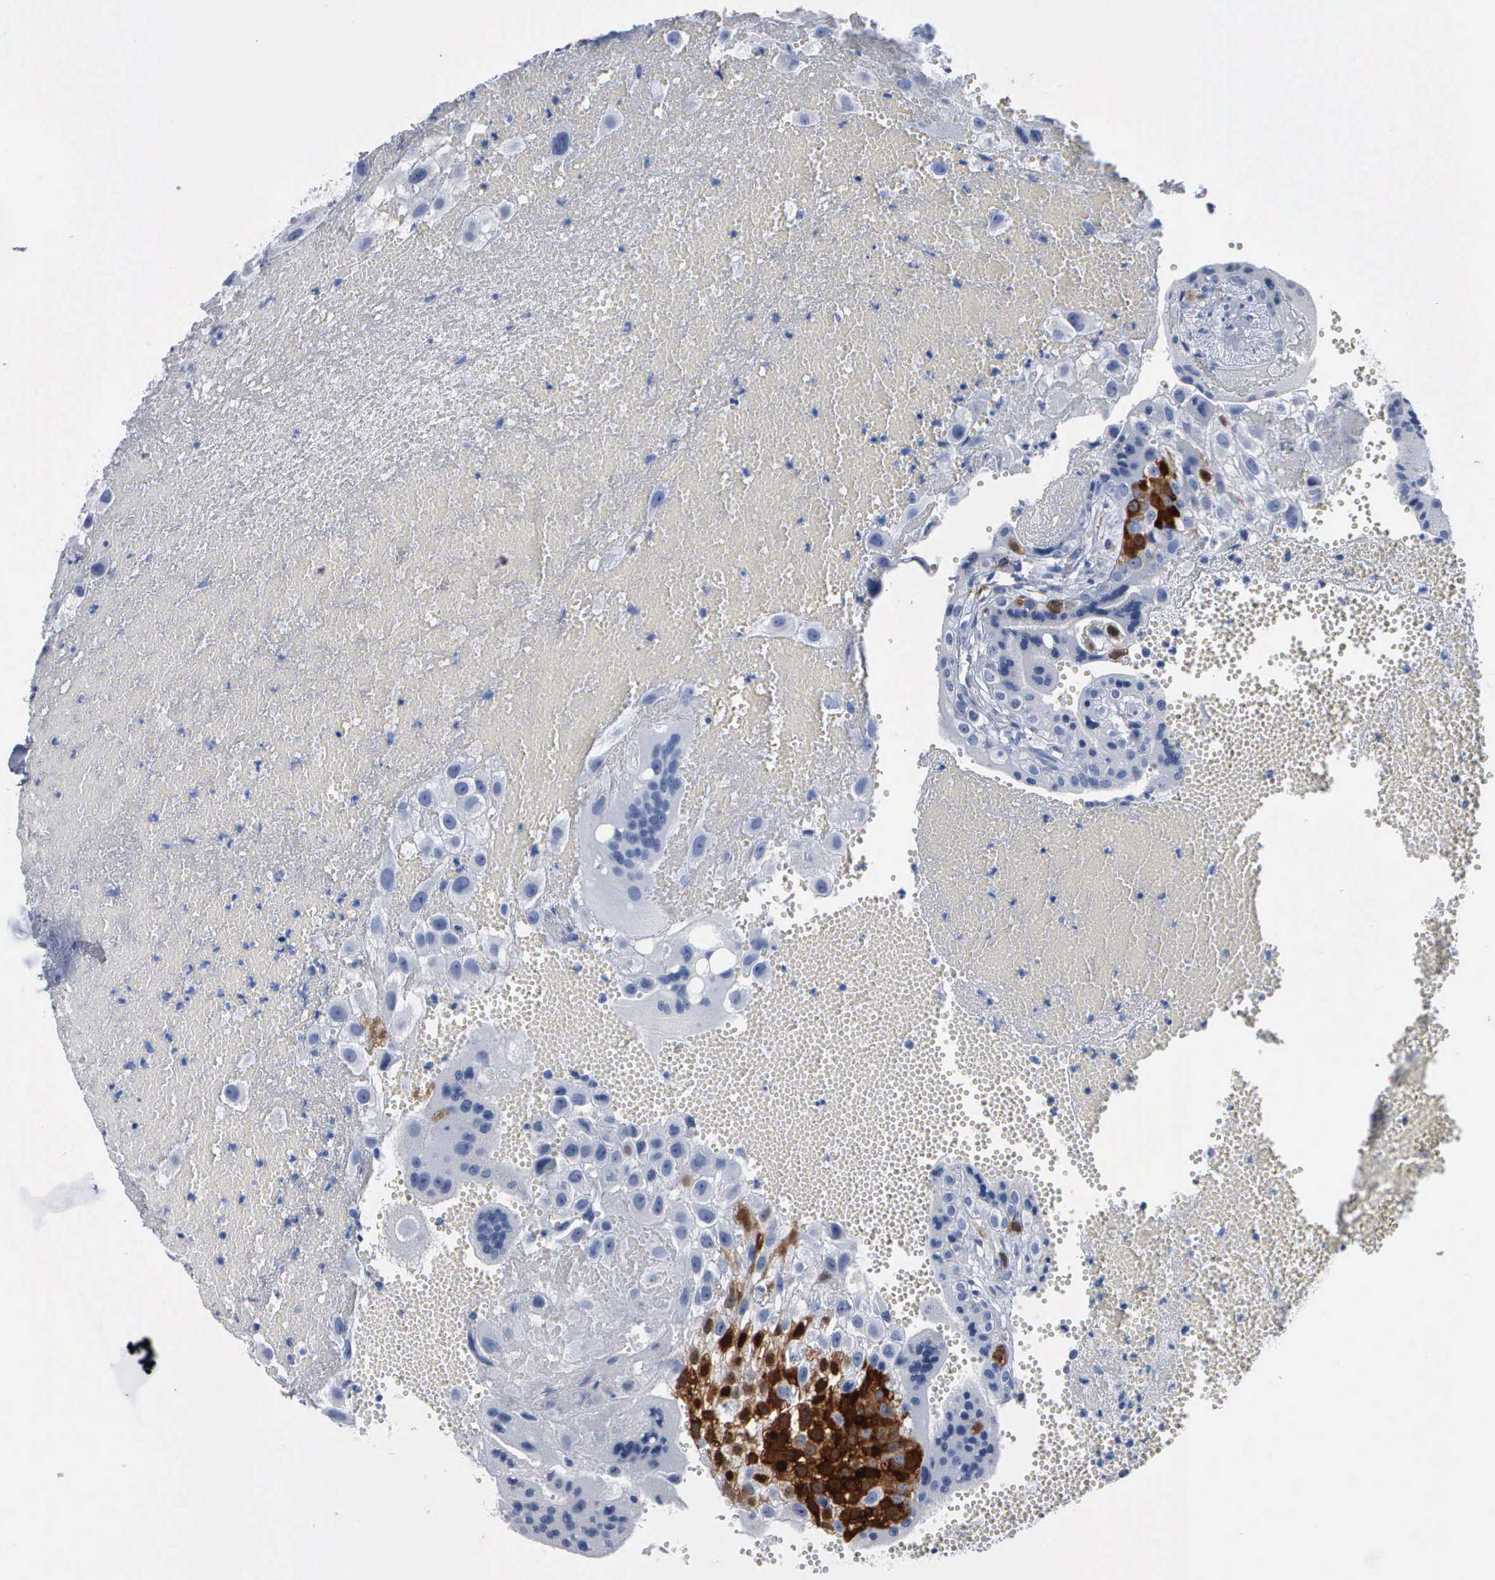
{"staining": {"intensity": "moderate", "quantity": "<25%", "location": "cytoplasmic/membranous"}, "tissue": "placenta", "cell_type": "Decidual cells", "image_type": "normal", "snomed": [{"axis": "morphology", "description": "Normal tissue, NOS"}, {"axis": "topography", "description": "Placenta"}], "caption": "Immunohistochemistry (DAB (3,3'-diaminobenzidine)) staining of benign placenta demonstrates moderate cytoplasmic/membranous protein expression in about <25% of decidual cells.", "gene": "CCNB1", "patient": {"sex": "female", "age": 30}}